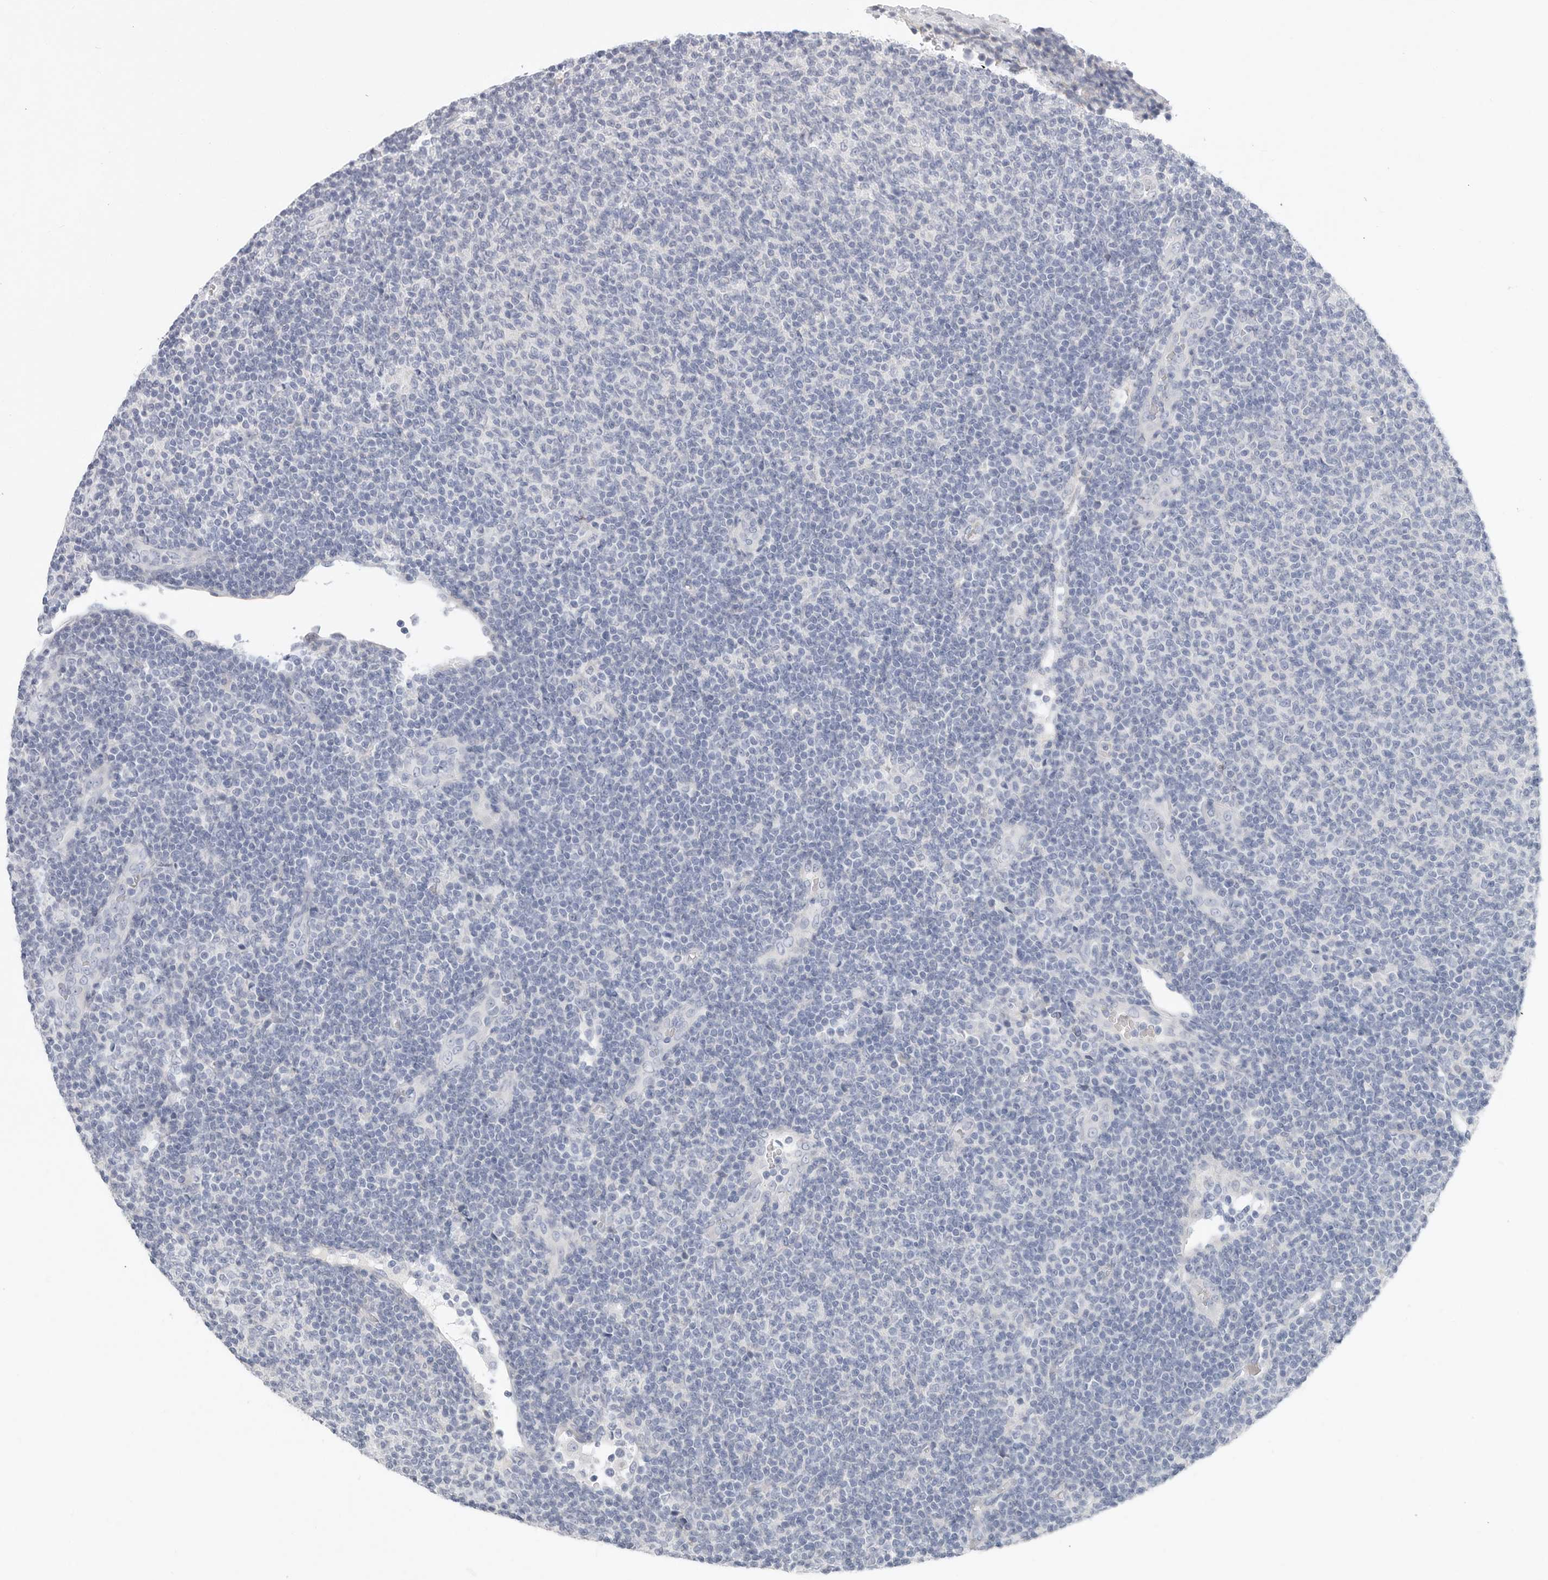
{"staining": {"intensity": "negative", "quantity": "none", "location": "none"}, "tissue": "lymphoma", "cell_type": "Tumor cells", "image_type": "cancer", "snomed": [{"axis": "morphology", "description": "Malignant lymphoma, non-Hodgkin's type, Low grade"}, {"axis": "topography", "description": "Lymph node"}], "caption": "Tumor cells are negative for brown protein staining in lymphoma. Nuclei are stained in blue.", "gene": "CAMK2B", "patient": {"sex": "male", "age": 66}}